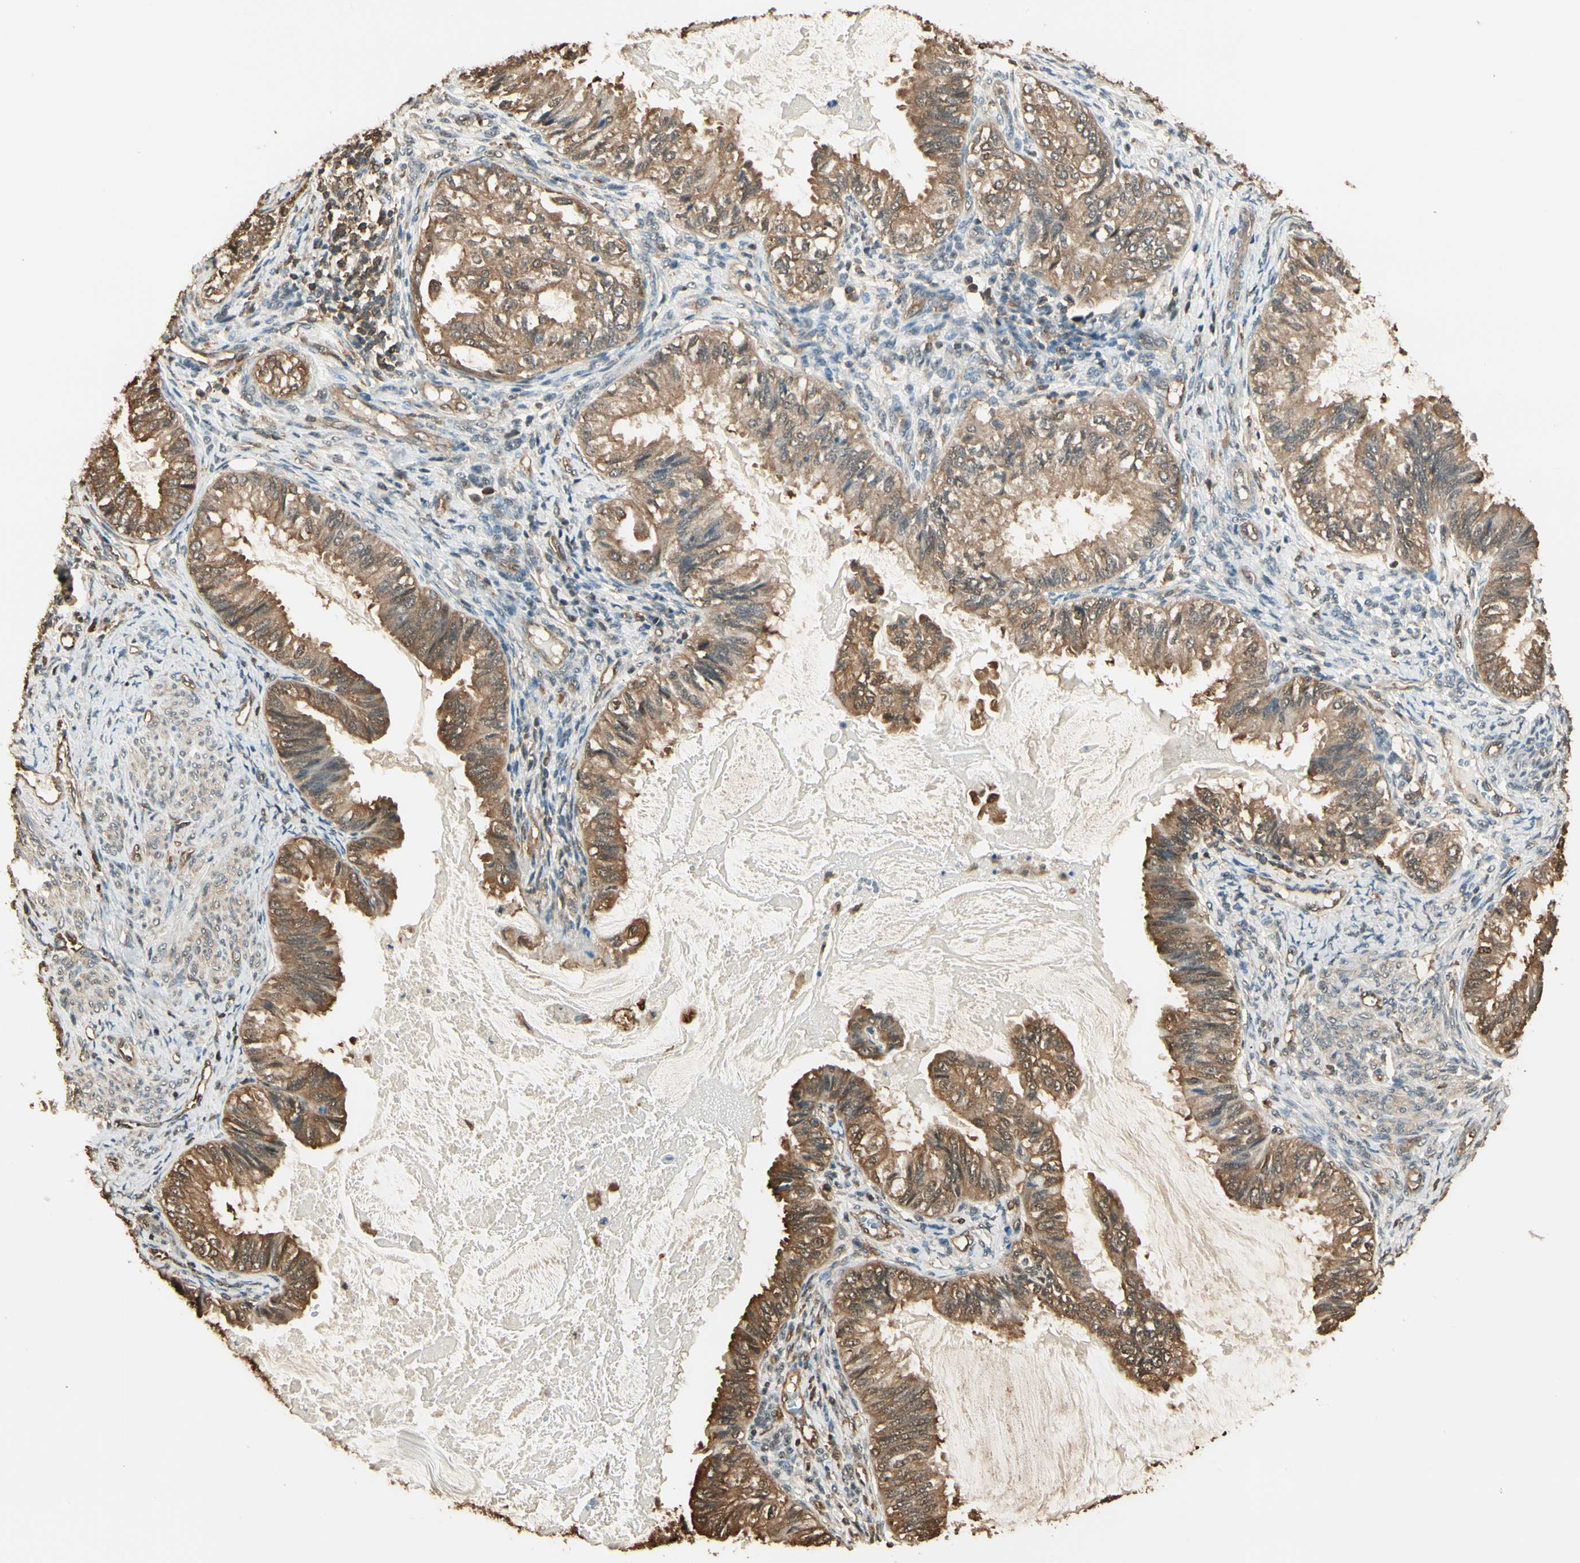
{"staining": {"intensity": "moderate", "quantity": ">75%", "location": "cytoplasmic/membranous"}, "tissue": "cervical cancer", "cell_type": "Tumor cells", "image_type": "cancer", "snomed": [{"axis": "morphology", "description": "Normal tissue, NOS"}, {"axis": "morphology", "description": "Adenocarcinoma, NOS"}, {"axis": "topography", "description": "Cervix"}, {"axis": "topography", "description": "Endometrium"}], "caption": "Protein expression analysis of cervical cancer demonstrates moderate cytoplasmic/membranous expression in about >75% of tumor cells. (DAB (3,3'-diaminobenzidine) IHC with brightfield microscopy, high magnification).", "gene": "YWHAE", "patient": {"sex": "female", "age": 86}}